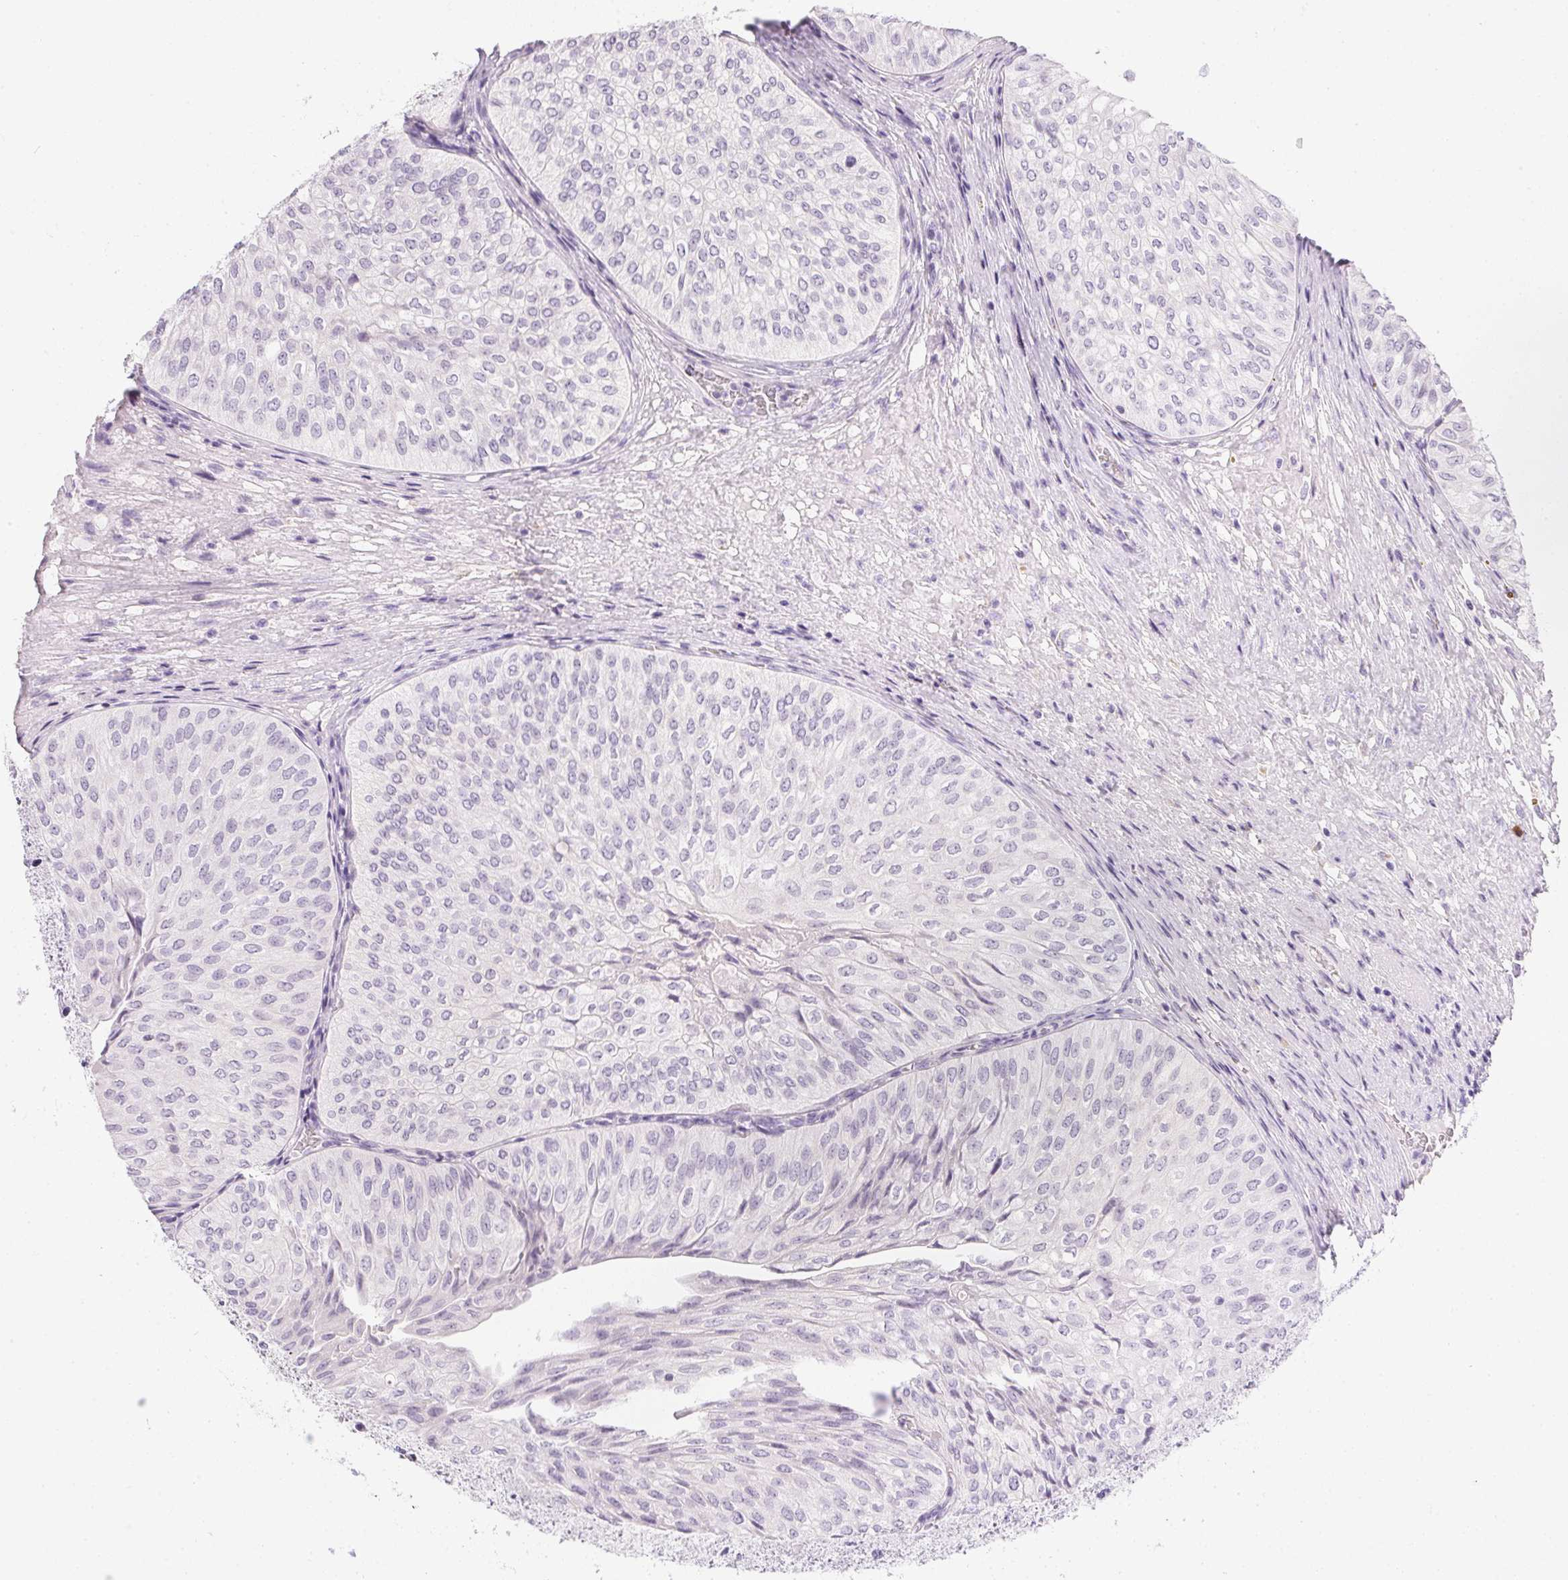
{"staining": {"intensity": "negative", "quantity": "none", "location": "none"}, "tissue": "urothelial cancer", "cell_type": "Tumor cells", "image_type": "cancer", "snomed": [{"axis": "morphology", "description": "Urothelial carcinoma, NOS"}, {"axis": "topography", "description": "Urinary bladder"}], "caption": "The histopathology image exhibits no staining of tumor cells in urothelial cancer.", "gene": "PPY", "patient": {"sex": "male", "age": 62}}